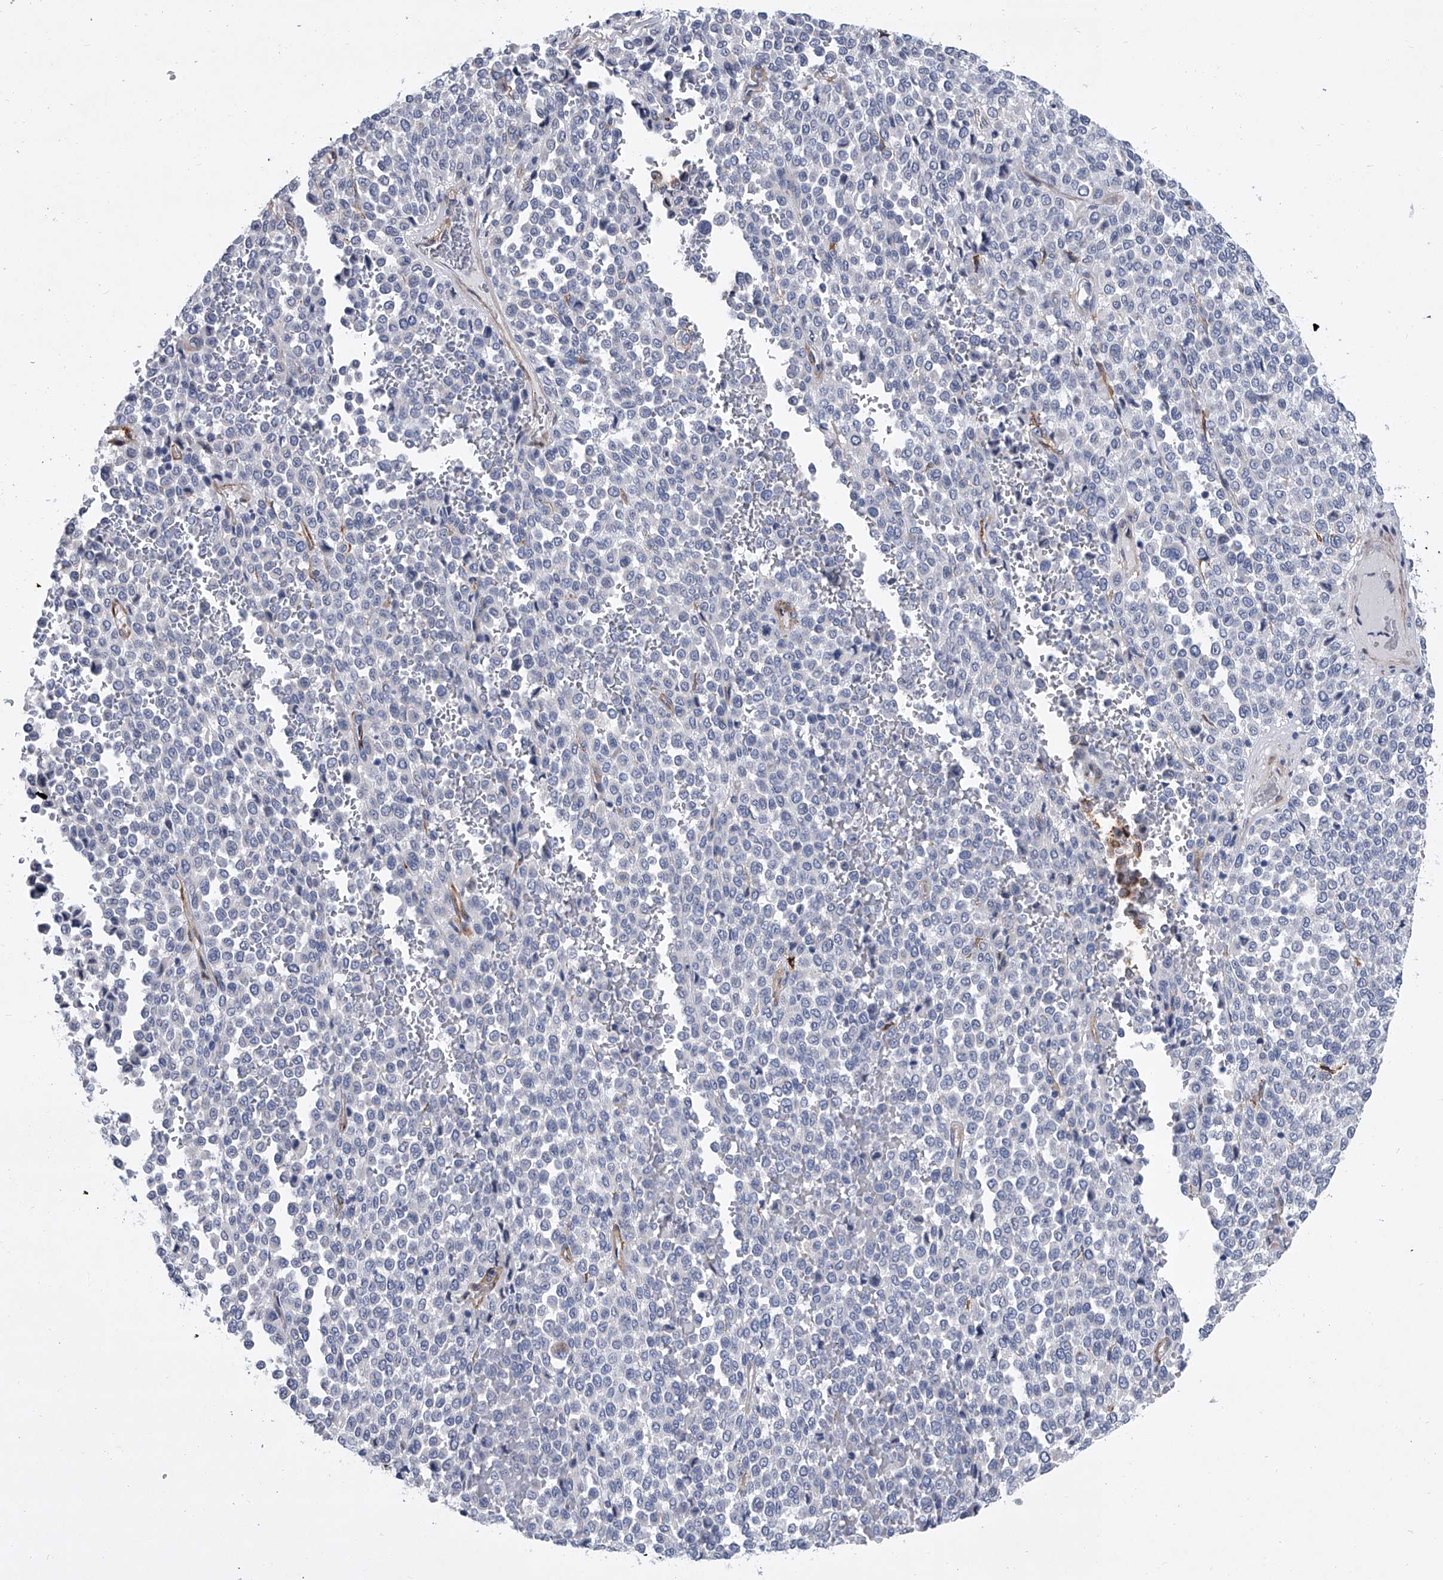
{"staining": {"intensity": "negative", "quantity": "none", "location": "none"}, "tissue": "melanoma", "cell_type": "Tumor cells", "image_type": "cancer", "snomed": [{"axis": "morphology", "description": "Malignant melanoma, Metastatic site"}, {"axis": "topography", "description": "Pancreas"}], "caption": "A histopathology image of human melanoma is negative for staining in tumor cells.", "gene": "ALG14", "patient": {"sex": "female", "age": 30}}